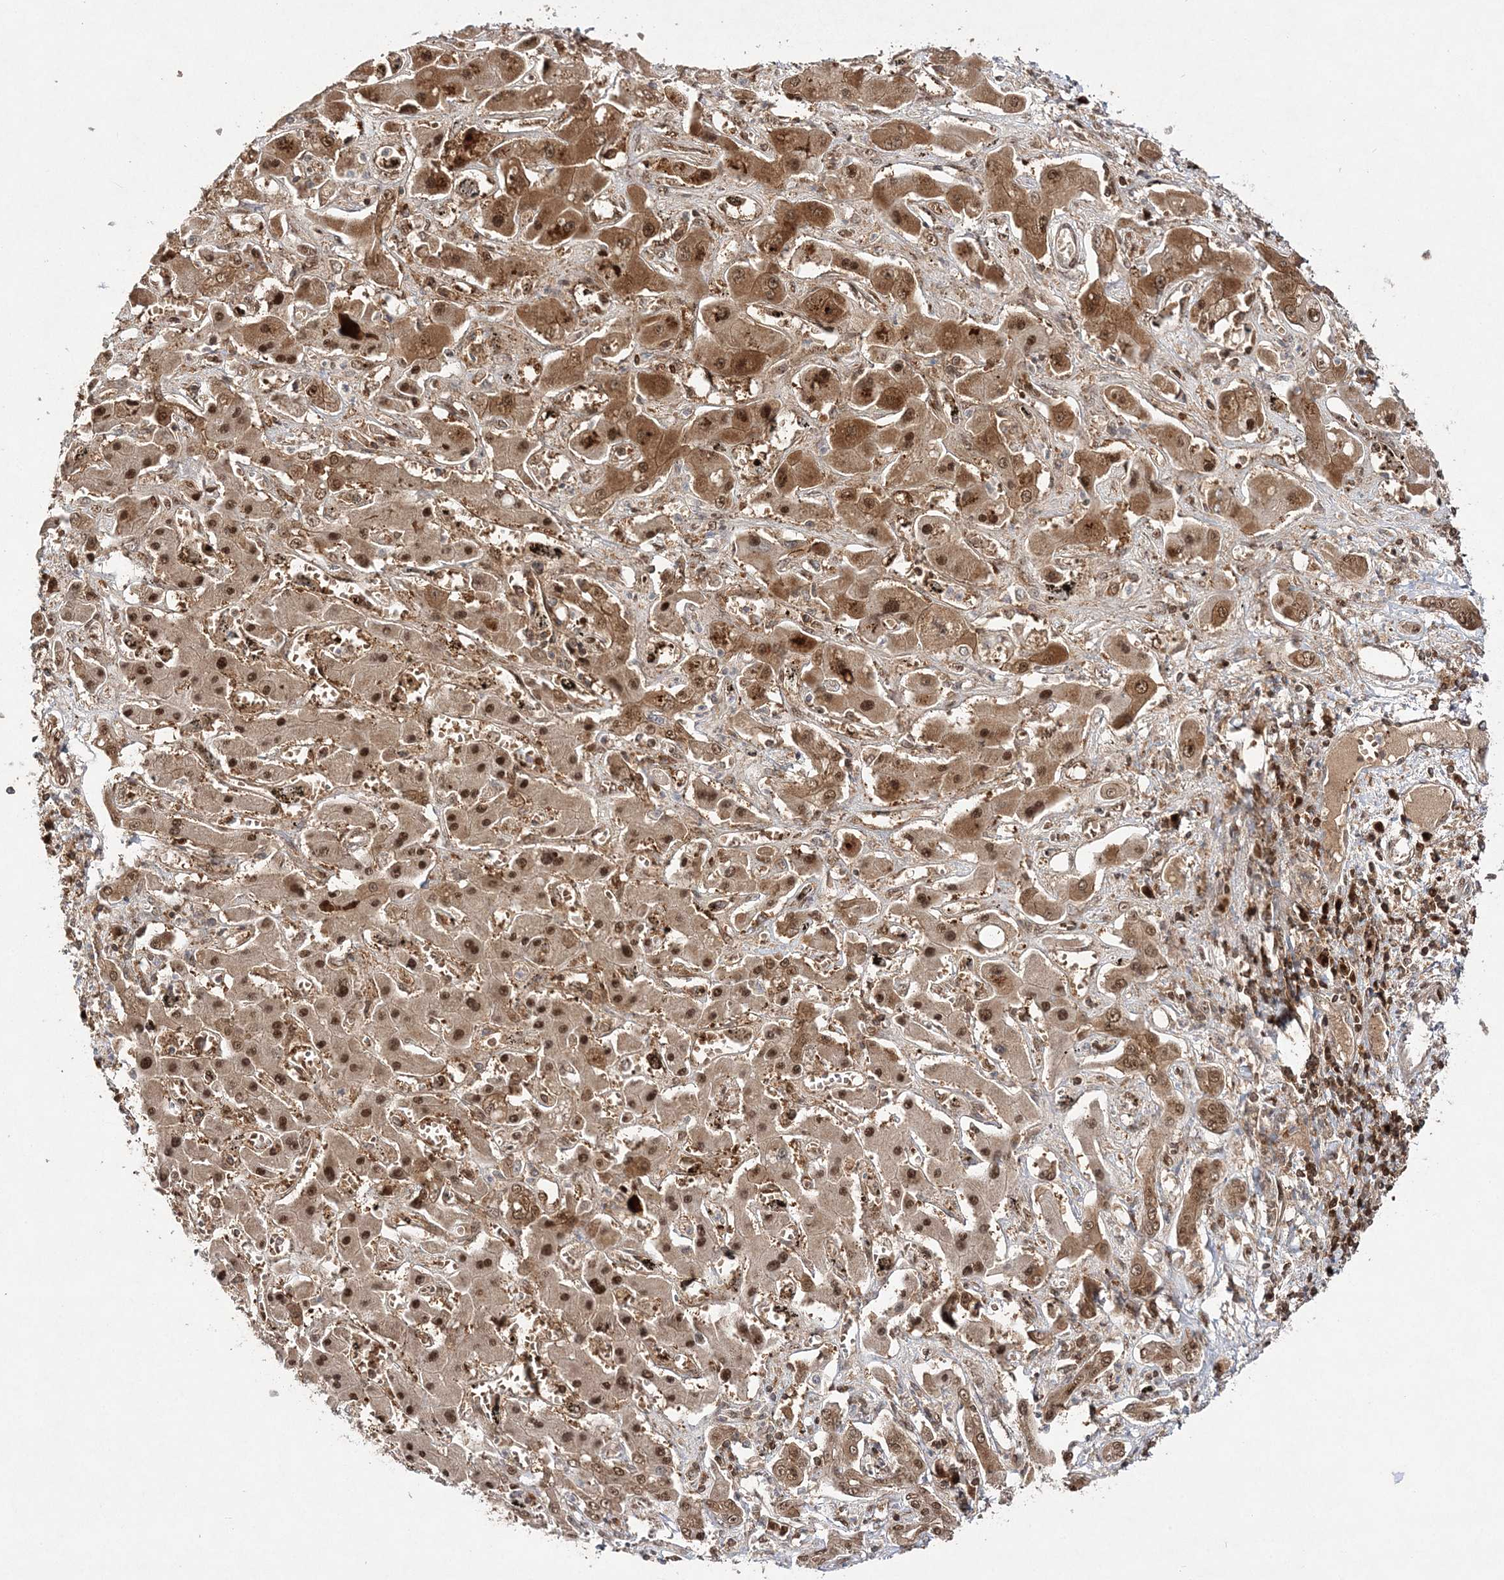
{"staining": {"intensity": "moderate", "quantity": ">75%", "location": "cytoplasmic/membranous,nuclear"}, "tissue": "liver cancer", "cell_type": "Tumor cells", "image_type": "cancer", "snomed": [{"axis": "morphology", "description": "Cholangiocarcinoma"}, {"axis": "topography", "description": "Liver"}], "caption": "Moderate cytoplasmic/membranous and nuclear staining is seen in approximately >75% of tumor cells in liver cancer (cholangiocarcinoma).", "gene": "NIF3L1", "patient": {"sex": "male", "age": 67}}